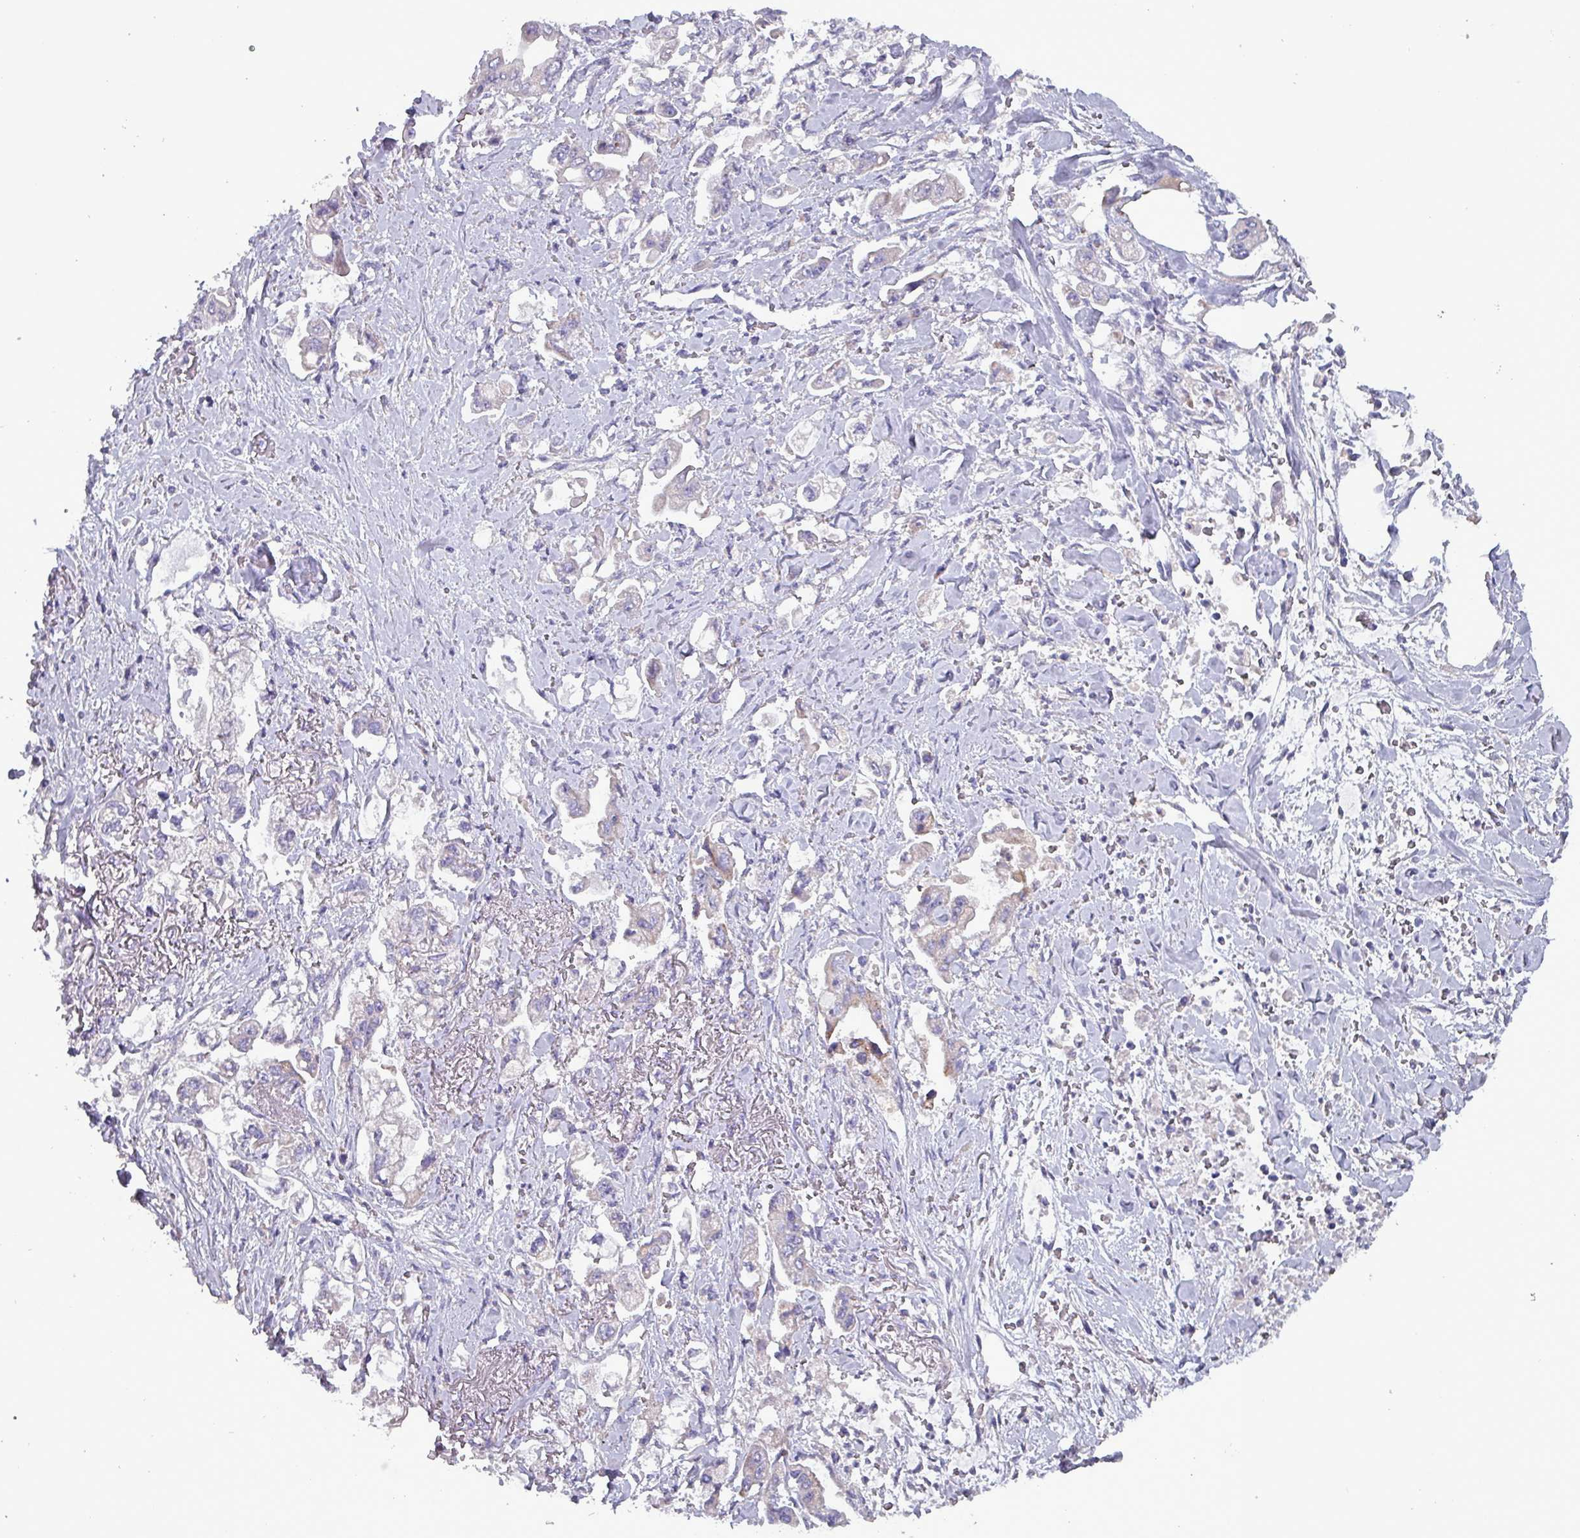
{"staining": {"intensity": "weak", "quantity": "<25%", "location": "cytoplasmic/membranous"}, "tissue": "stomach cancer", "cell_type": "Tumor cells", "image_type": "cancer", "snomed": [{"axis": "morphology", "description": "Adenocarcinoma, NOS"}, {"axis": "topography", "description": "Stomach"}], "caption": "Immunohistochemistry (IHC) of human stomach adenocarcinoma reveals no staining in tumor cells.", "gene": "HSD3B7", "patient": {"sex": "male", "age": 62}}